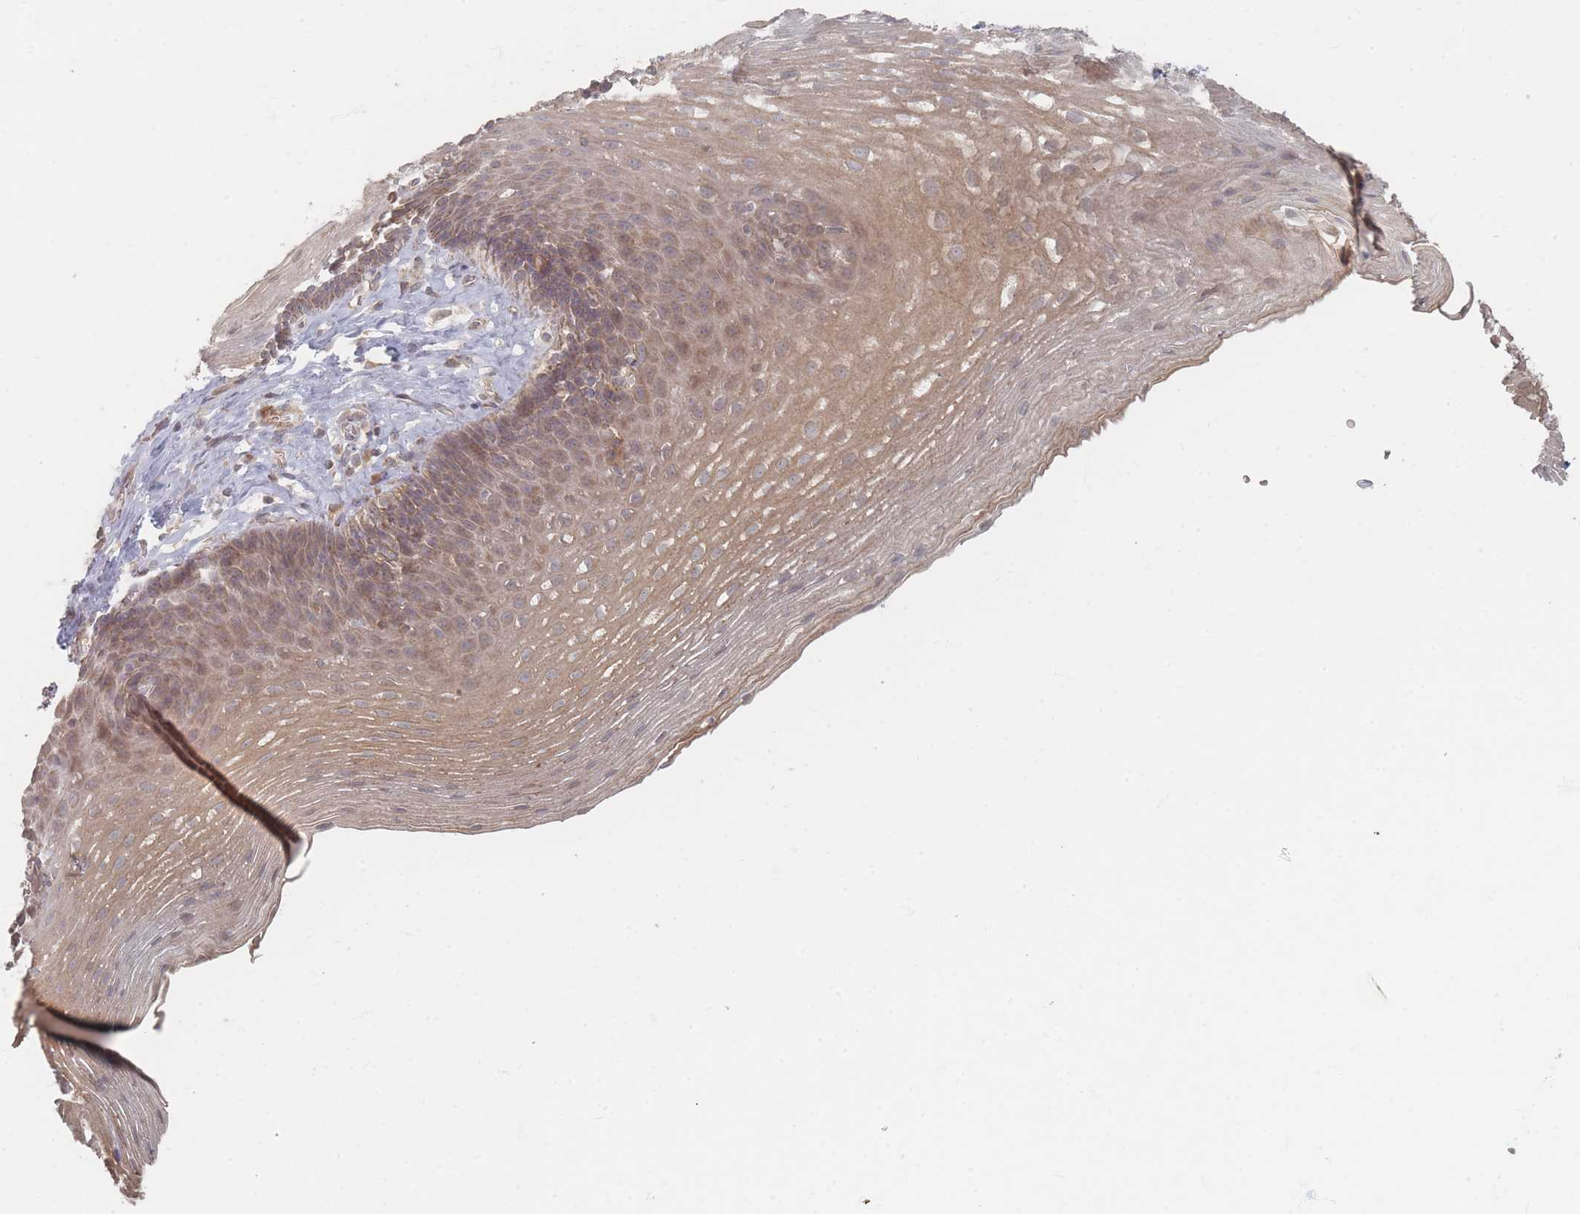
{"staining": {"intensity": "moderate", "quantity": ">75%", "location": "cytoplasmic/membranous,nuclear"}, "tissue": "esophagus", "cell_type": "Squamous epithelial cells", "image_type": "normal", "snomed": [{"axis": "morphology", "description": "Normal tissue, NOS"}, {"axis": "topography", "description": "Esophagus"}], "caption": "Normal esophagus displays moderate cytoplasmic/membranous,nuclear positivity in about >75% of squamous epithelial cells (IHC, brightfield microscopy, high magnification)..", "gene": "GLE1", "patient": {"sex": "female", "age": 66}}